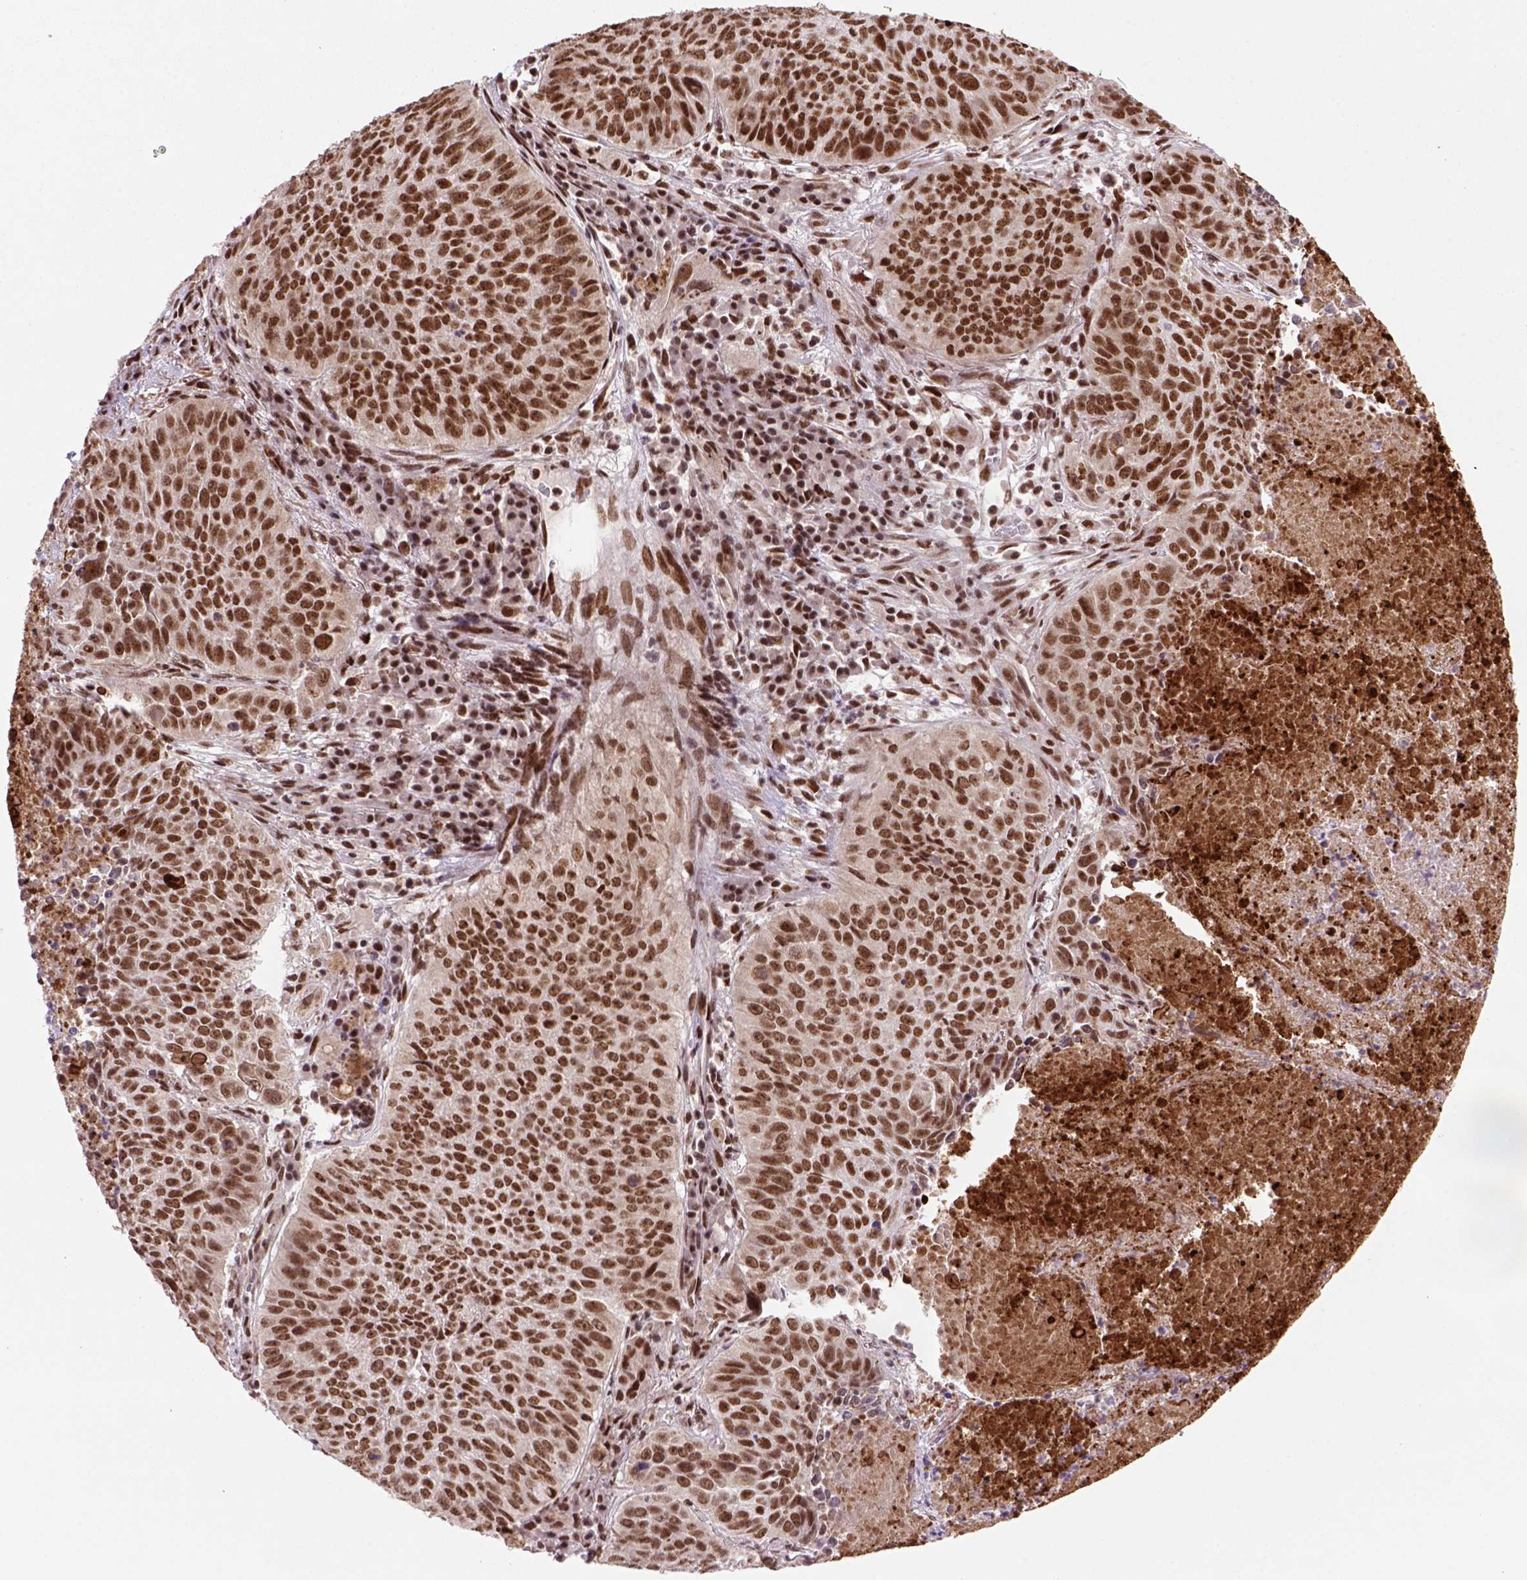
{"staining": {"intensity": "moderate", "quantity": ">75%", "location": "nuclear"}, "tissue": "lung cancer", "cell_type": "Tumor cells", "image_type": "cancer", "snomed": [{"axis": "morphology", "description": "Normal tissue, NOS"}, {"axis": "morphology", "description": "Squamous cell carcinoma, NOS"}, {"axis": "topography", "description": "Bronchus"}, {"axis": "topography", "description": "Lung"}], "caption": "Protein expression analysis of squamous cell carcinoma (lung) displays moderate nuclear staining in approximately >75% of tumor cells.", "gene": "NSMCE2", "patient": {"sex": "male", "age": 64}}